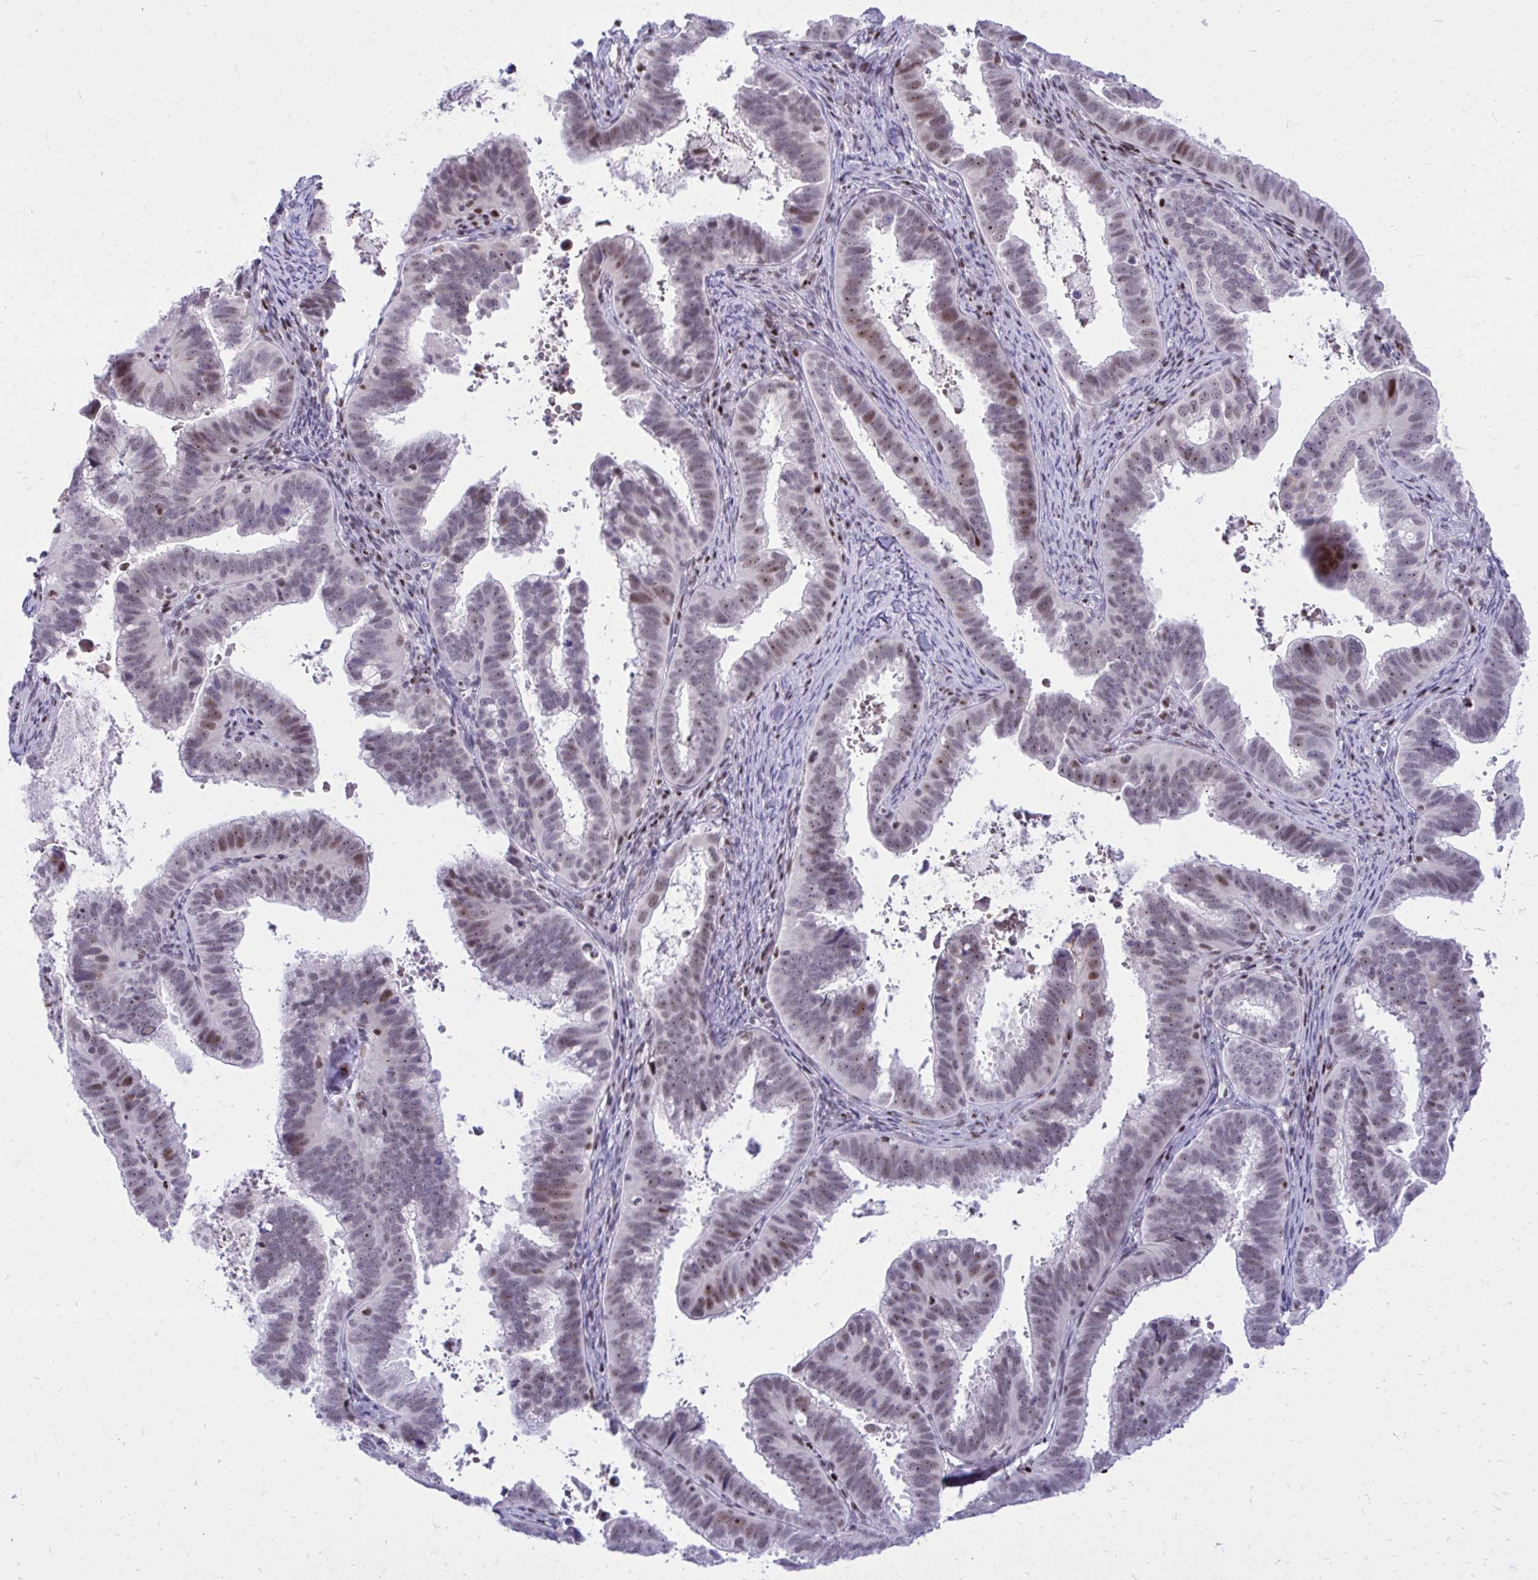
{"staining": {"intensity": "weak", "quantity": "25%-75%", "location": "nuclear"}, "tissue": "cervical cancer", "cell_type": "Tumor cells", "image_type": "cancer", "snomed": [{"axis": "morphology", "description": "Adenocarcinoma, NOS"}, {"axis": "topography", "description": "Cervix"}], "caption": "The image demonstrates a brown stain indicating the presence of a protein in the nuclear of tumor cells in cervical cancer. The staining was performed using DAB (3,3'-diaminobenzidine), with brown indicating positive protein expression. Nuclei are stained blue with hematoxylin.", "gene": "C14orf39", "patient": {"sex": "female", "age": 61}}